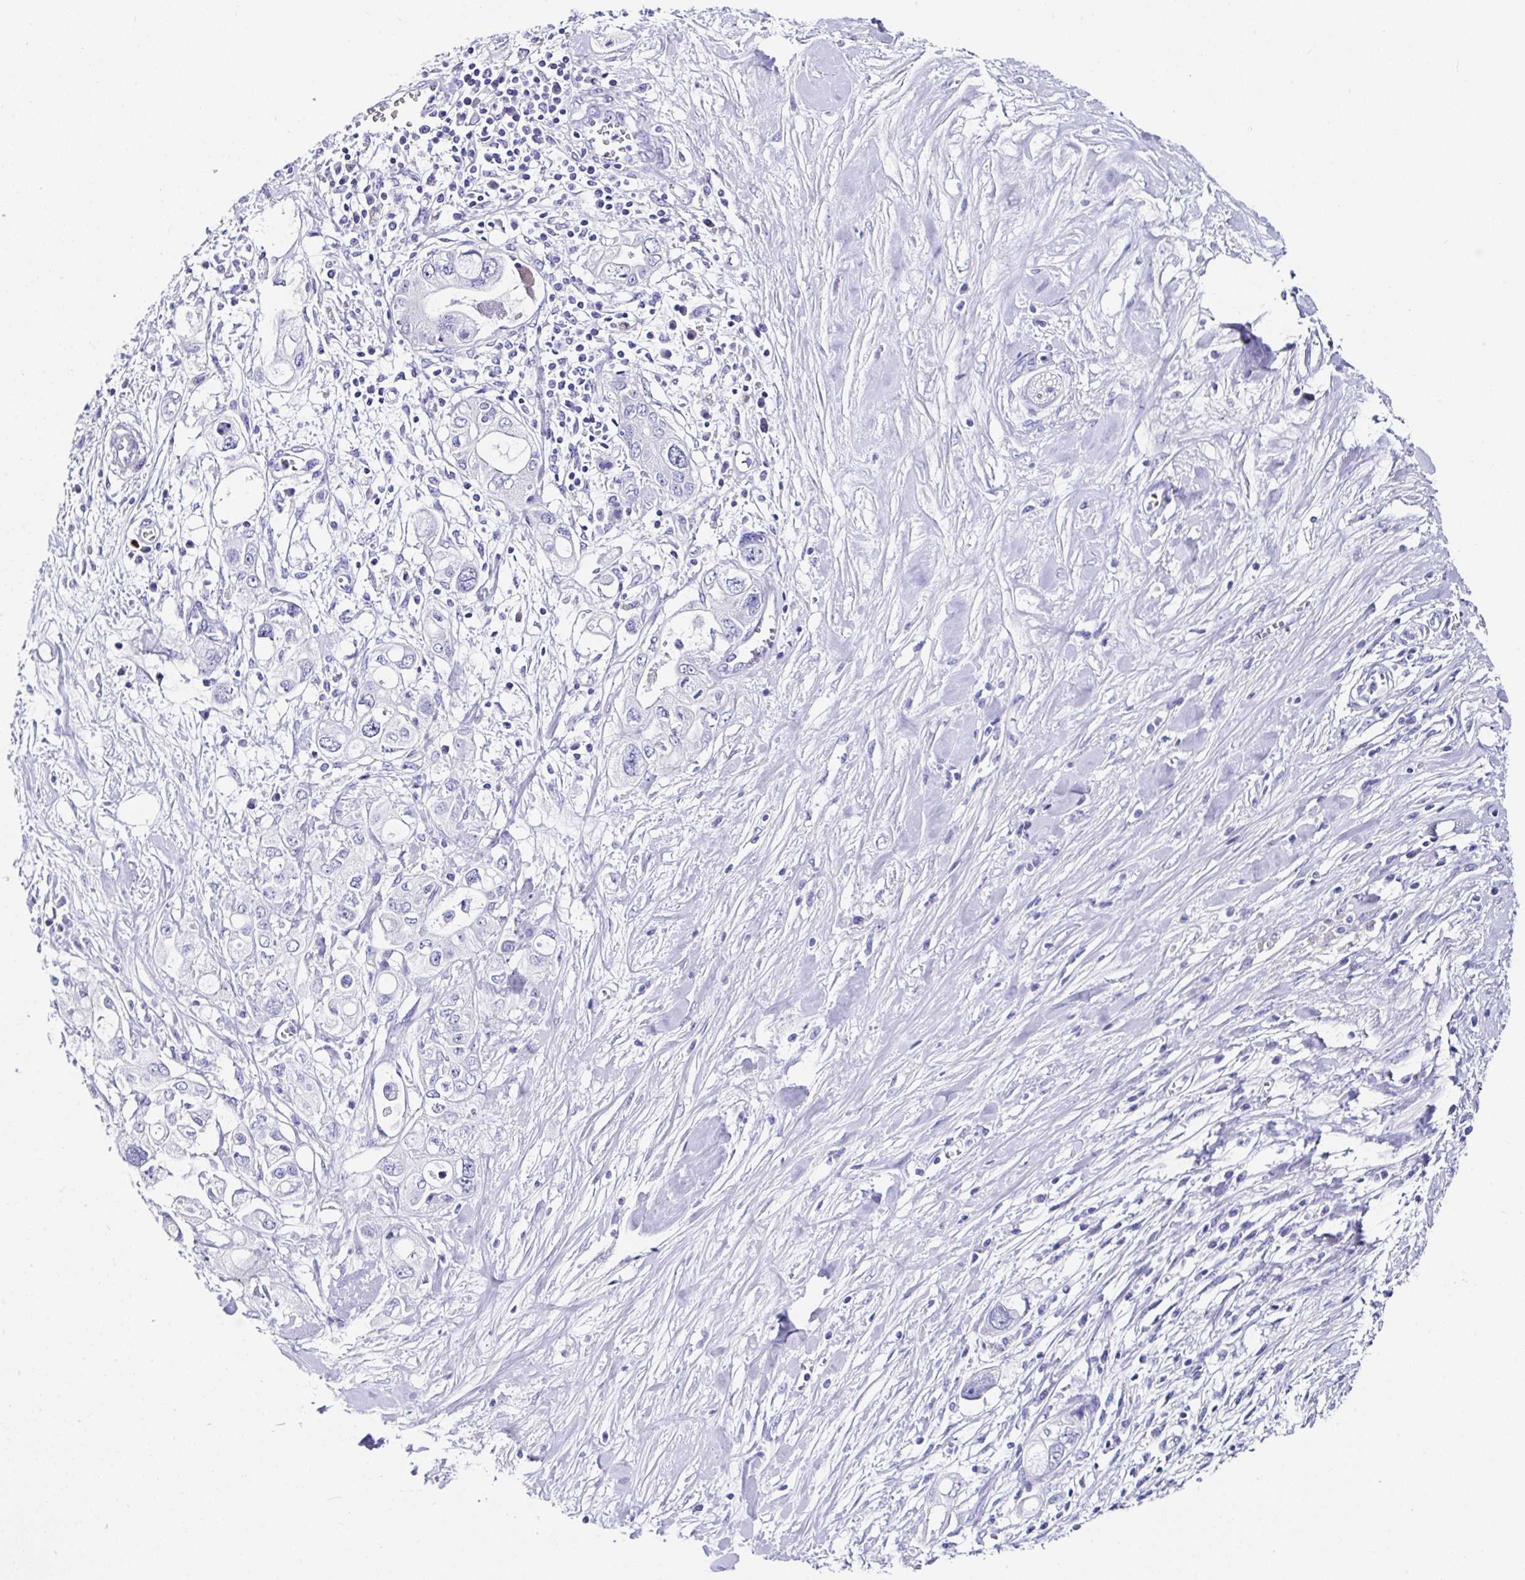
{"staining": {"intensity": "negative", "quantity": "none", "location": "none"}, "tissue": "pancreatic cancer", "cell_type": "Tumor cells", "image_type": "cancer", "snomed": [{"axis": "morphology", "description": "Adenocarcinoma, NOS"}, {"axis": "topography", "description": "Pancreas"}], "caption": "This is an IHC micrograph of pancreatic cancer (adenocarcinoma). There is no staining in tumor cells.", "gene": "UGT3A1", "patient": {"sex": "female", "age": 56}}